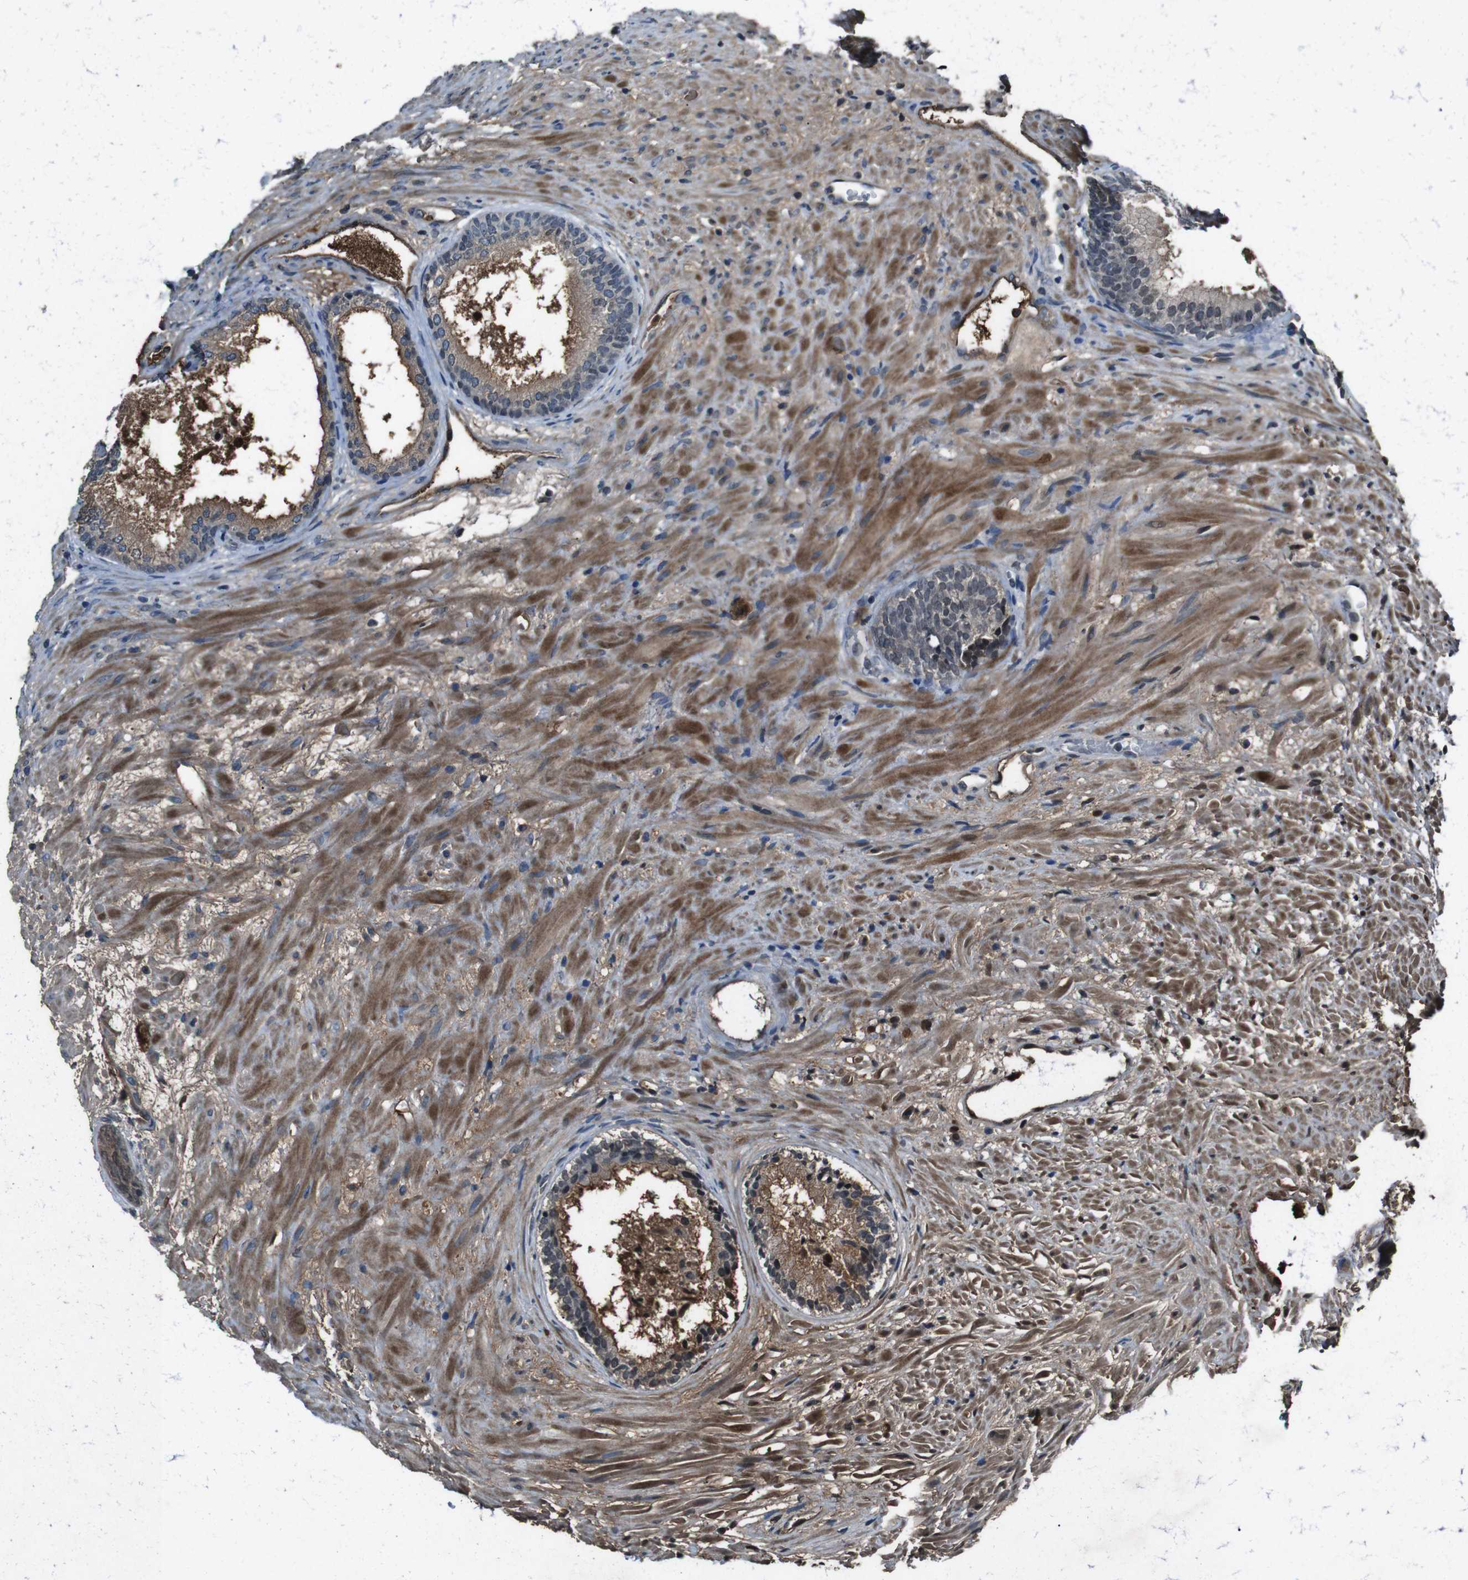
{"staining": {"intensity": "moderate", "quantity": ">75%", "location": "cytoplasmic/membranous,nuclear"}, "tissue": "prostate", "cell_type": "Glandular cells", "image_type": "normal", "snomed": [{"axis": "morphology", "description": "Normal tissue, NOS"}, {"axis": "topography", "description": "Prostate"}], "caption": "Prostate stained for a protein (brown) exhibits moderate cytoplasmic/membranous,nuclear positive positivity in about >75% of glandular cells.", "gene": "UGT1A6", "patient": {"sex": "male", "age": 76}}